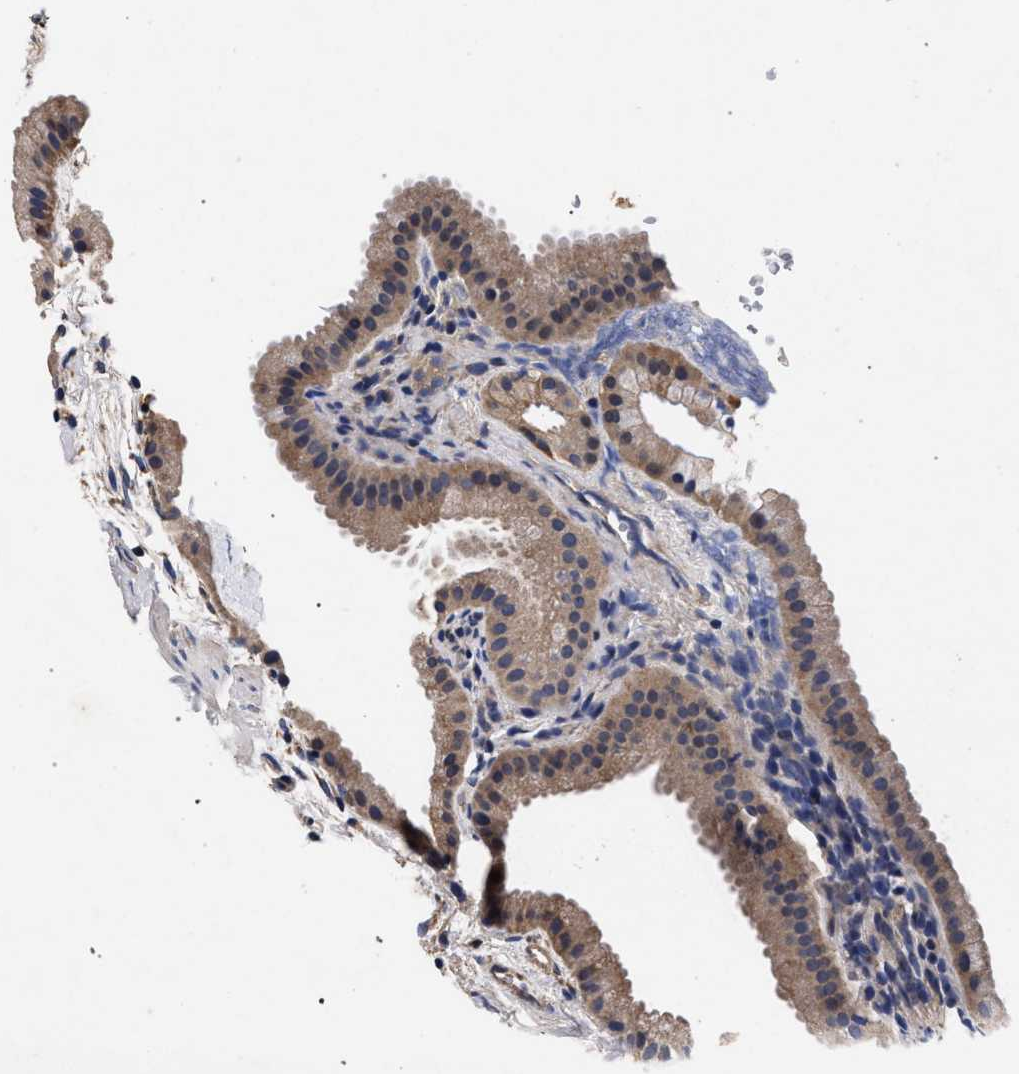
{"staining": {"intensity": "weak", "quantity": "25%-75%", "location": "cytoplasmic/membranous"}, "tissue": "gallbladder", "cell_type": "Glandular cells", "image_type": "normal", "snomed": [{"axis": "morphology", "description": "Normal tissue, NOS"}, {"axis": "topography", "description": "Gallbladder"}], "caption": "A photomicrograph of gallbladder stained for a protein displays weak cytoplasmic/membranous brown staining in glandular cells. Using DAB (3,3'-diaminobenzidine) (brown) and hematoxylin (blue) stains, captured at high magnification using brightfield microscopy.", "gene": "CFAP95", "patient": {"sex": "female", "age": 64}}